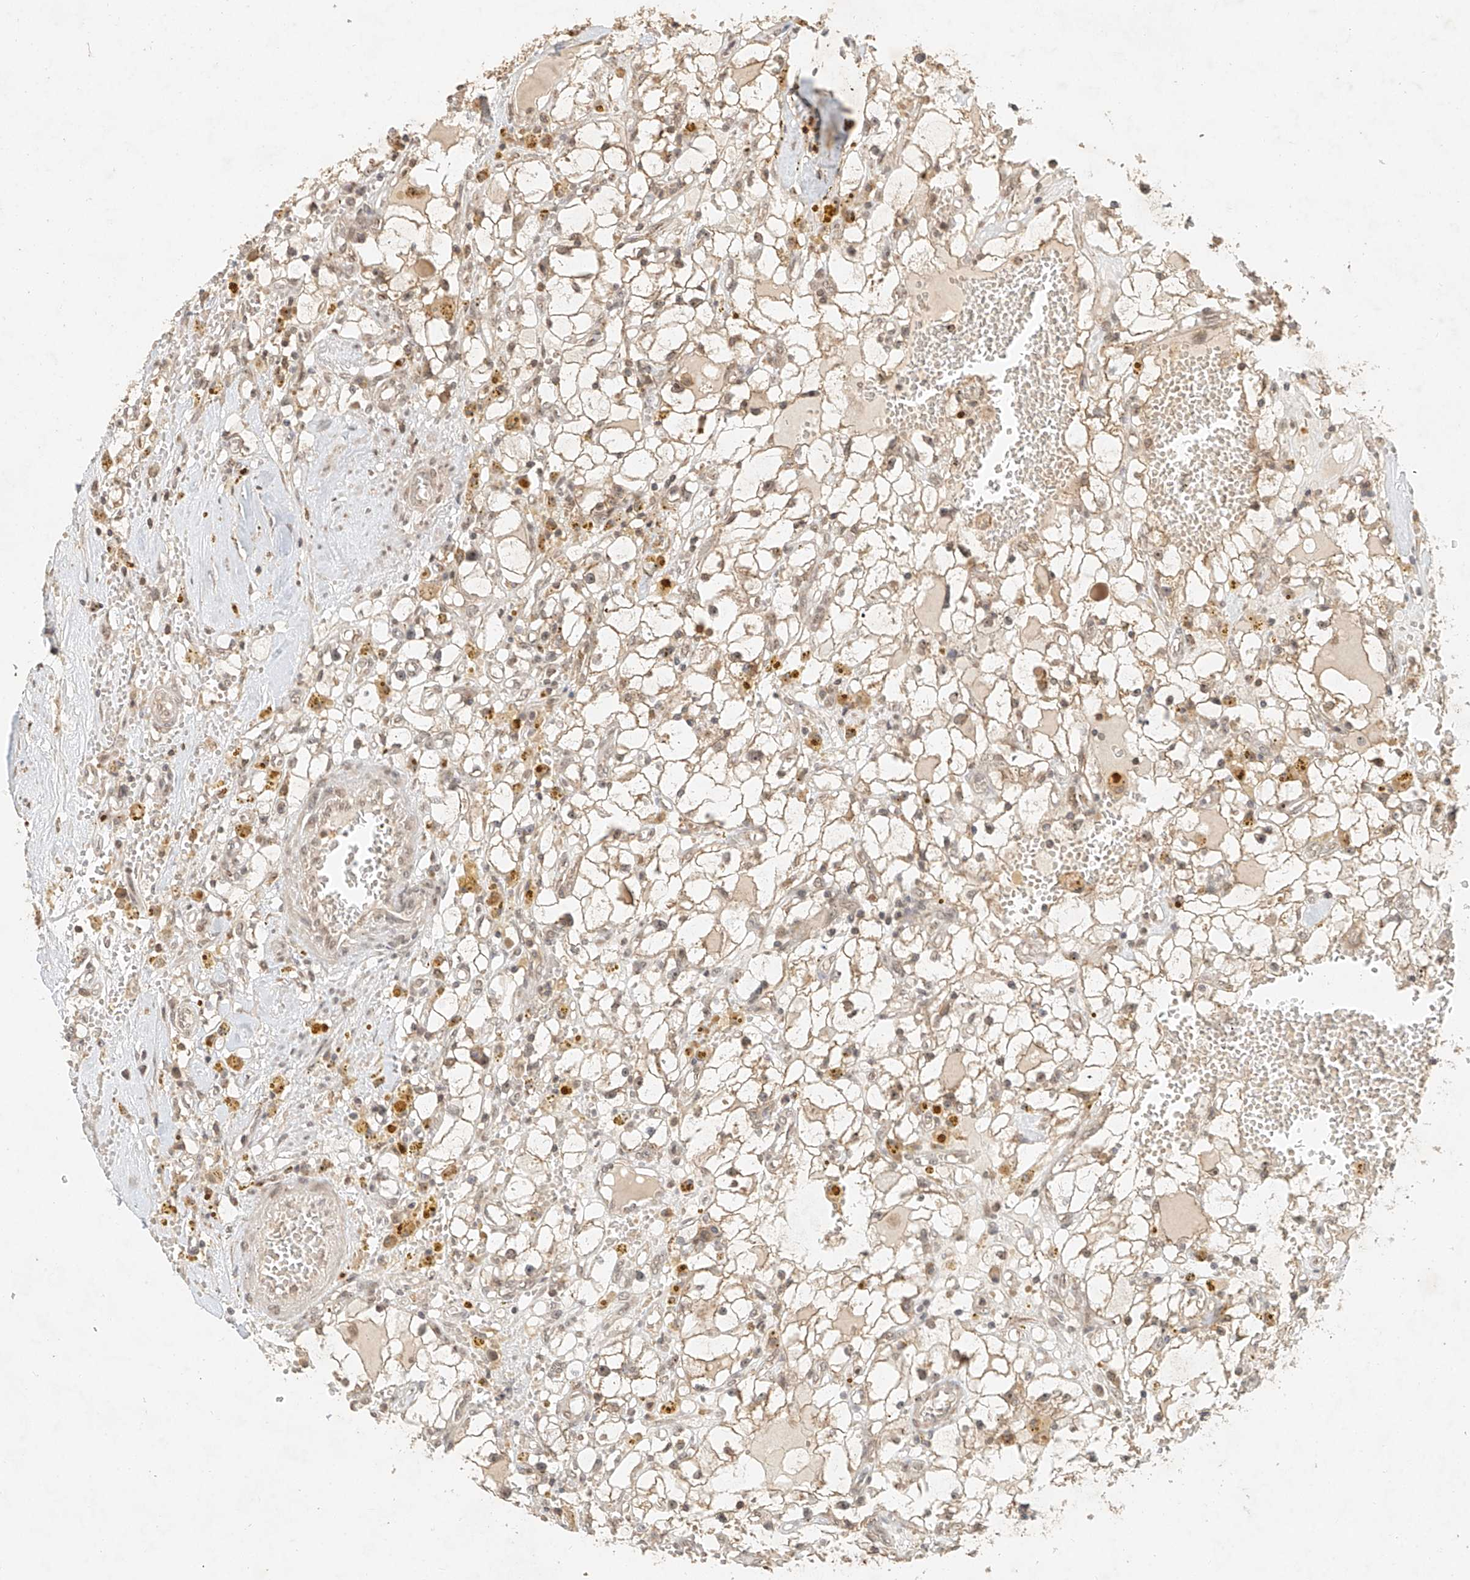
{"staining": {"intensity": "moderate", "quantity": ">75%", "location": "cytoplasmic/membranous"}, "tissue": "renal cancer", "cell_type": "Tumor cells", "image_type": "cancer", "snomed": [{"axis": "morphology", "description": "Adenocarcinoma, NOS"}, {"axis": "topography", "description": "Kidney"}], "caption": "A brown stain labels moderate cytoplasmic/membranous positivity of a protein in human renal adenocarcinoma tumor cells.", "gene": "CXorf58", "patient": {"sex": "male", "age": 56}}